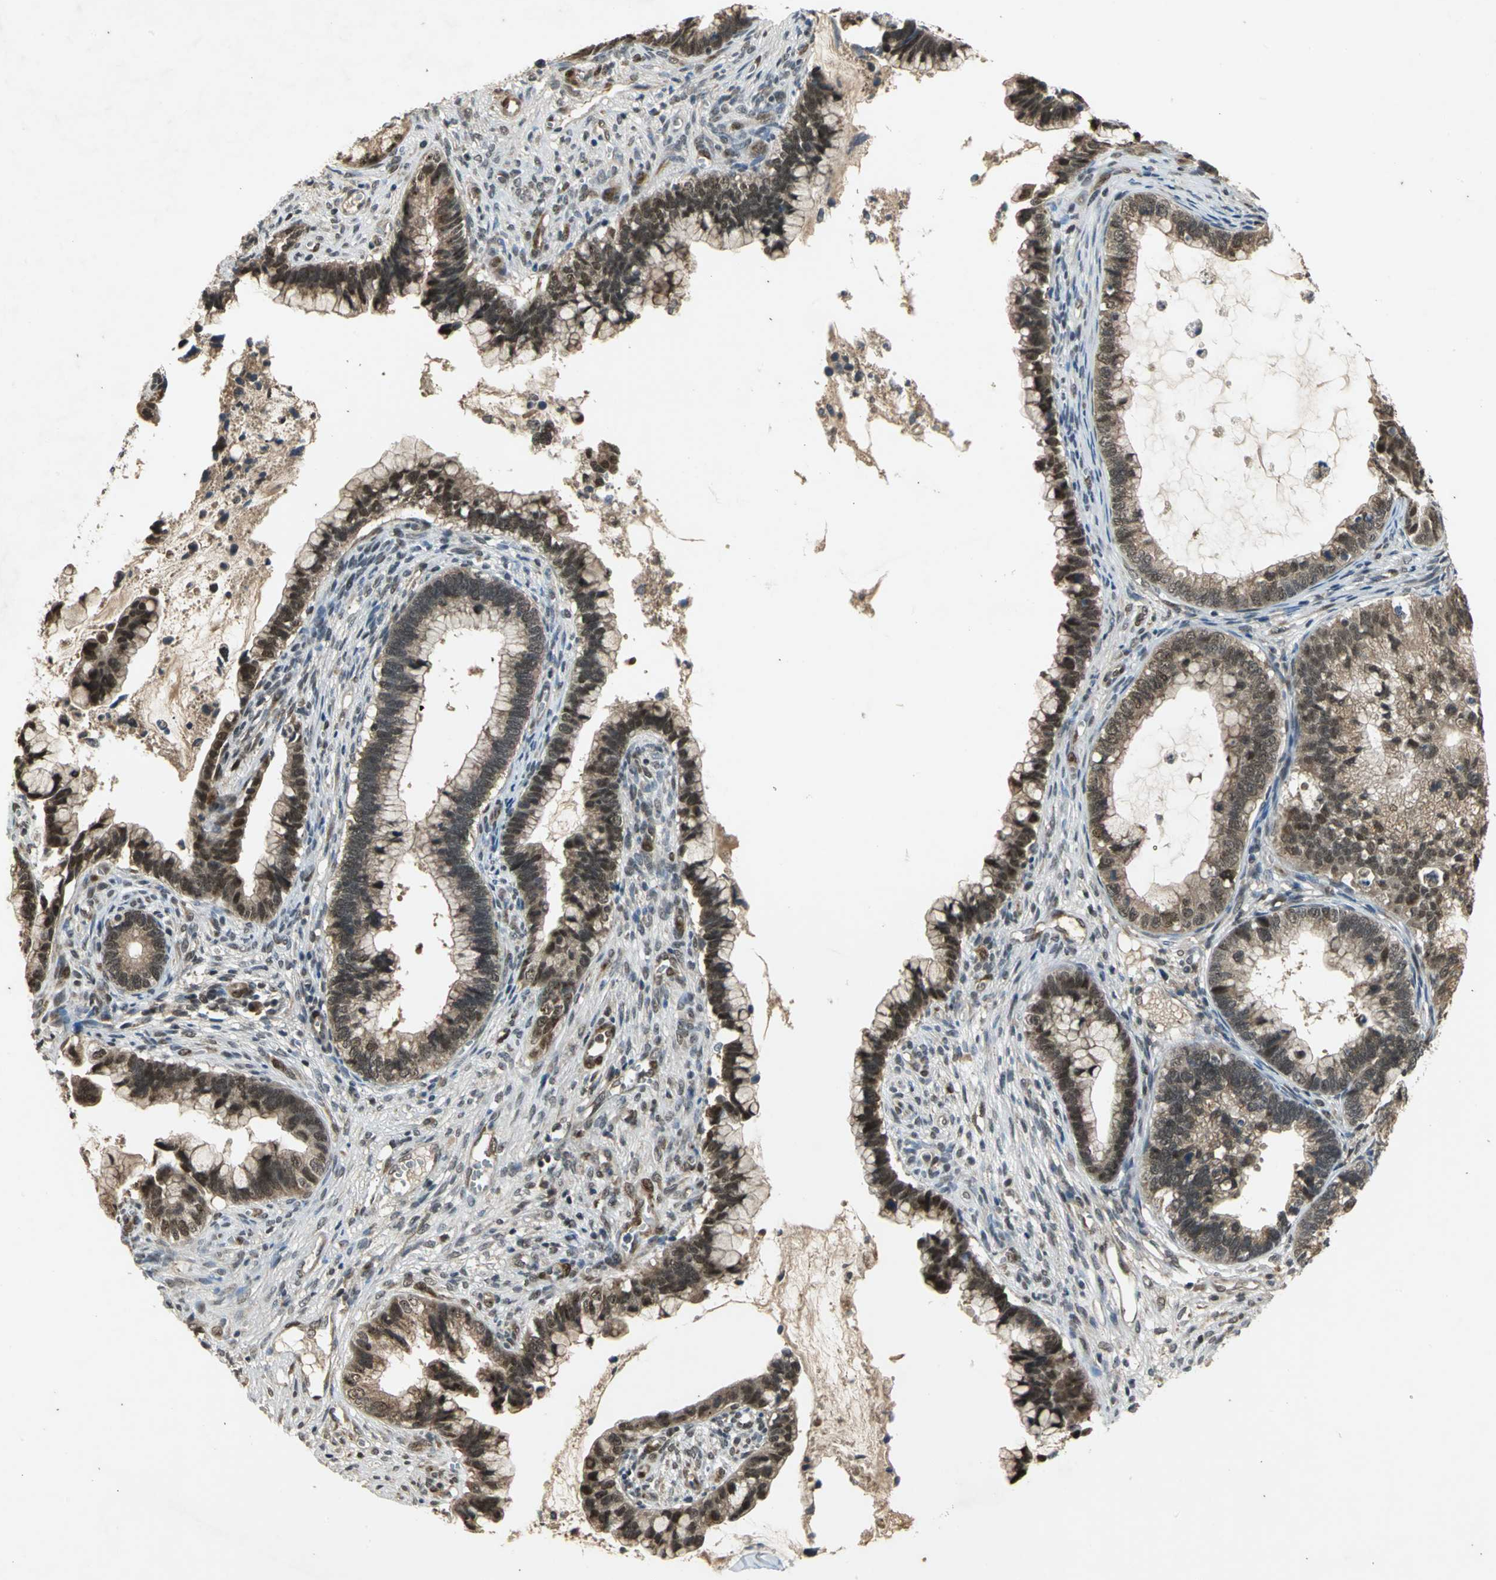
{"staining": {"intensity": "weak", "quantity": ">75%", "location": "cytoplasmic/membranous"}, "tissue": "cervical cancer", "cell_type": "Tumor cells", "image_type": "cancer", "snomed": [{"axis": "morphology", "description": "Adenocarcinoma, NOS"}, {"axis": "topography", "description": "Cervix"}], "caption": "Human cervical cancer (adenocarcinoma) stained with a brown dye reveals weak cytoplasmic/membranous positive positivity in about >75% of tumor cells.", "gene": "NOTCH3", "patient": {"sex": "female", "age": 44}}